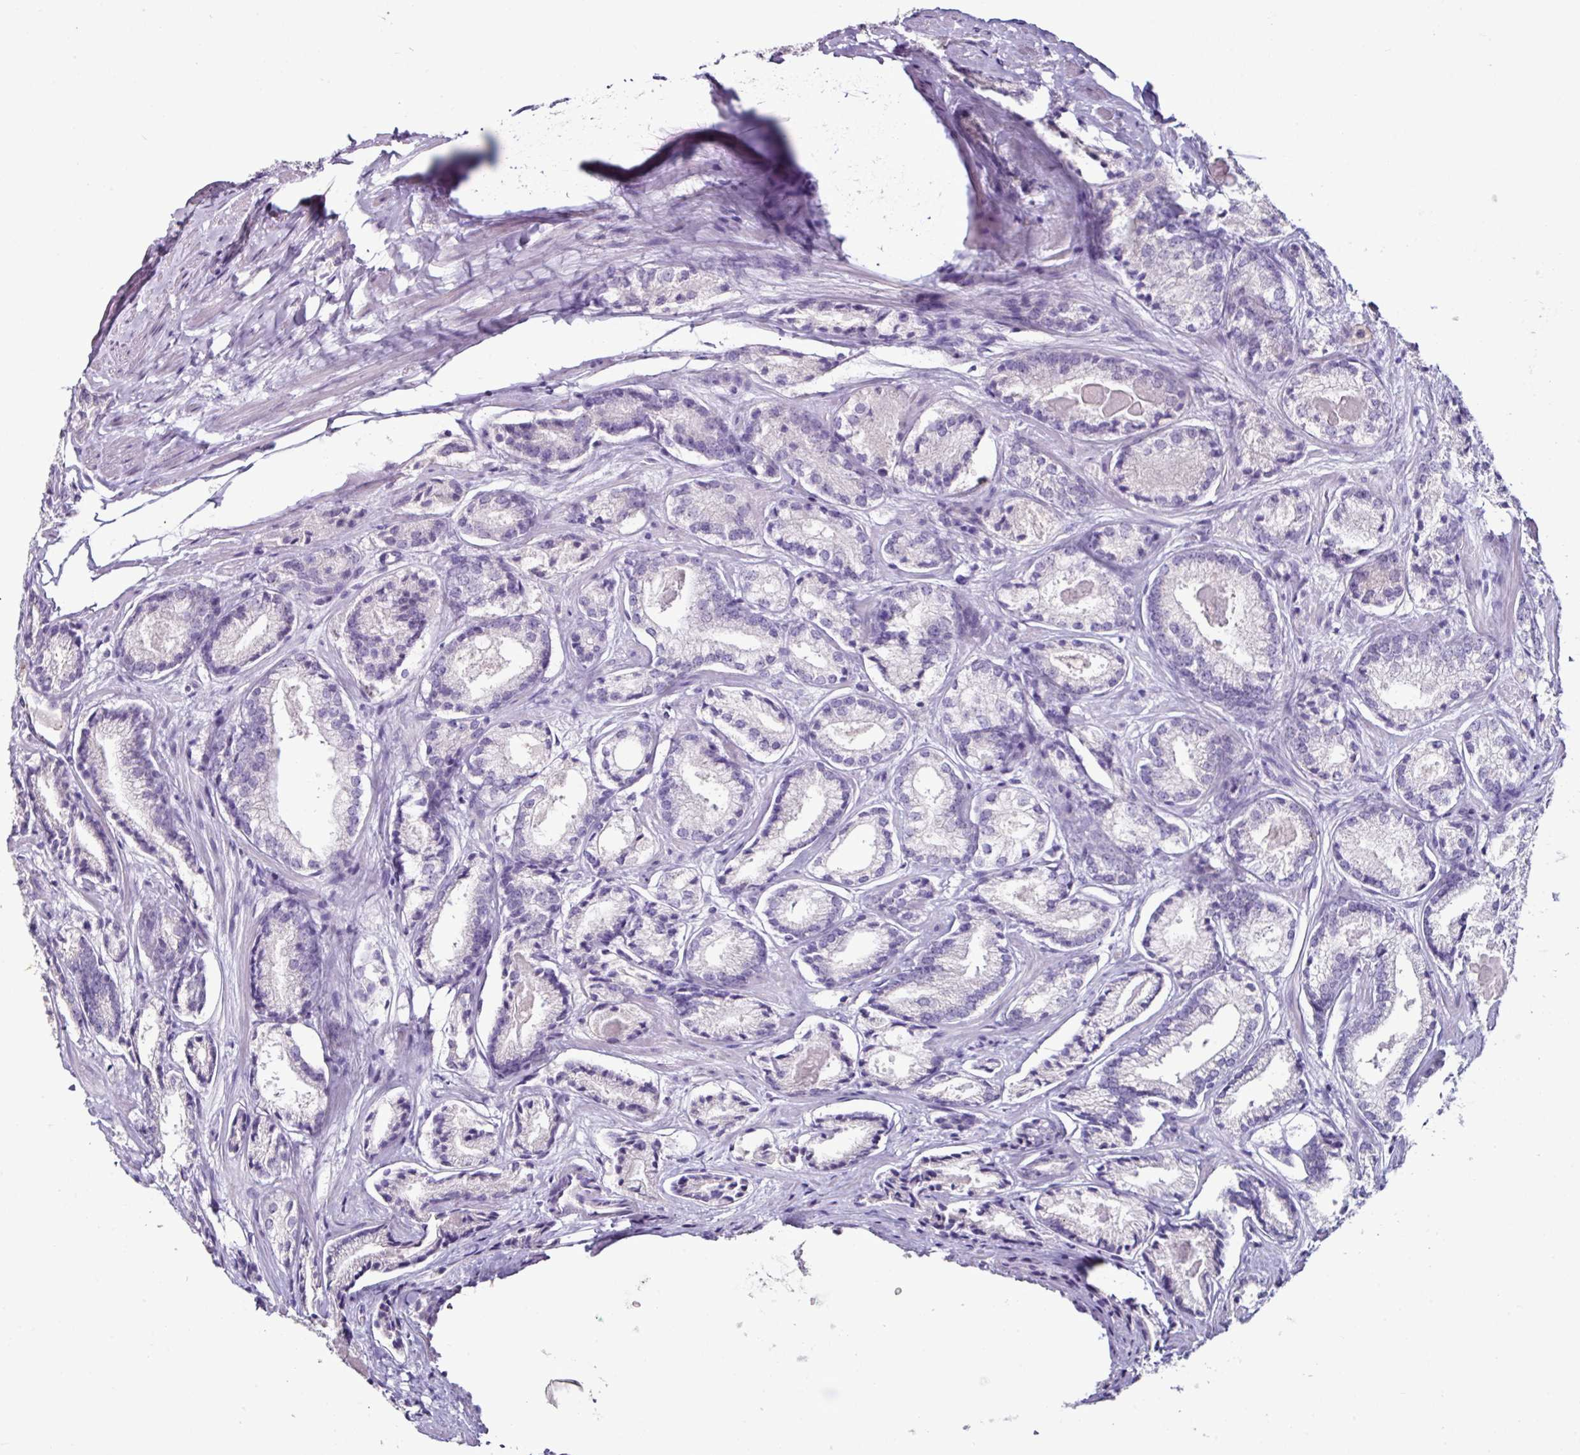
{"staining": {"intensity": "negative", "quantity": "none", "location": "none"}, "tissue": "prostate cancer", "cell_type": "Tumor cells", "image_type": "cancer", "snomed": [{"axis": "morphology", "description": "Adenocarcinoma, Low grade"}, {"axis": "topography", "description": "Prostate"}], "caption": "An IHC histopathology image of prostate adenocarcinoma (low-grade) is shown. There is no staining in tumor cells of prostate adenocarcinoma (low-grade).", "gene": "GLP2R", "patient": {"sex": "male", "age": 68}}